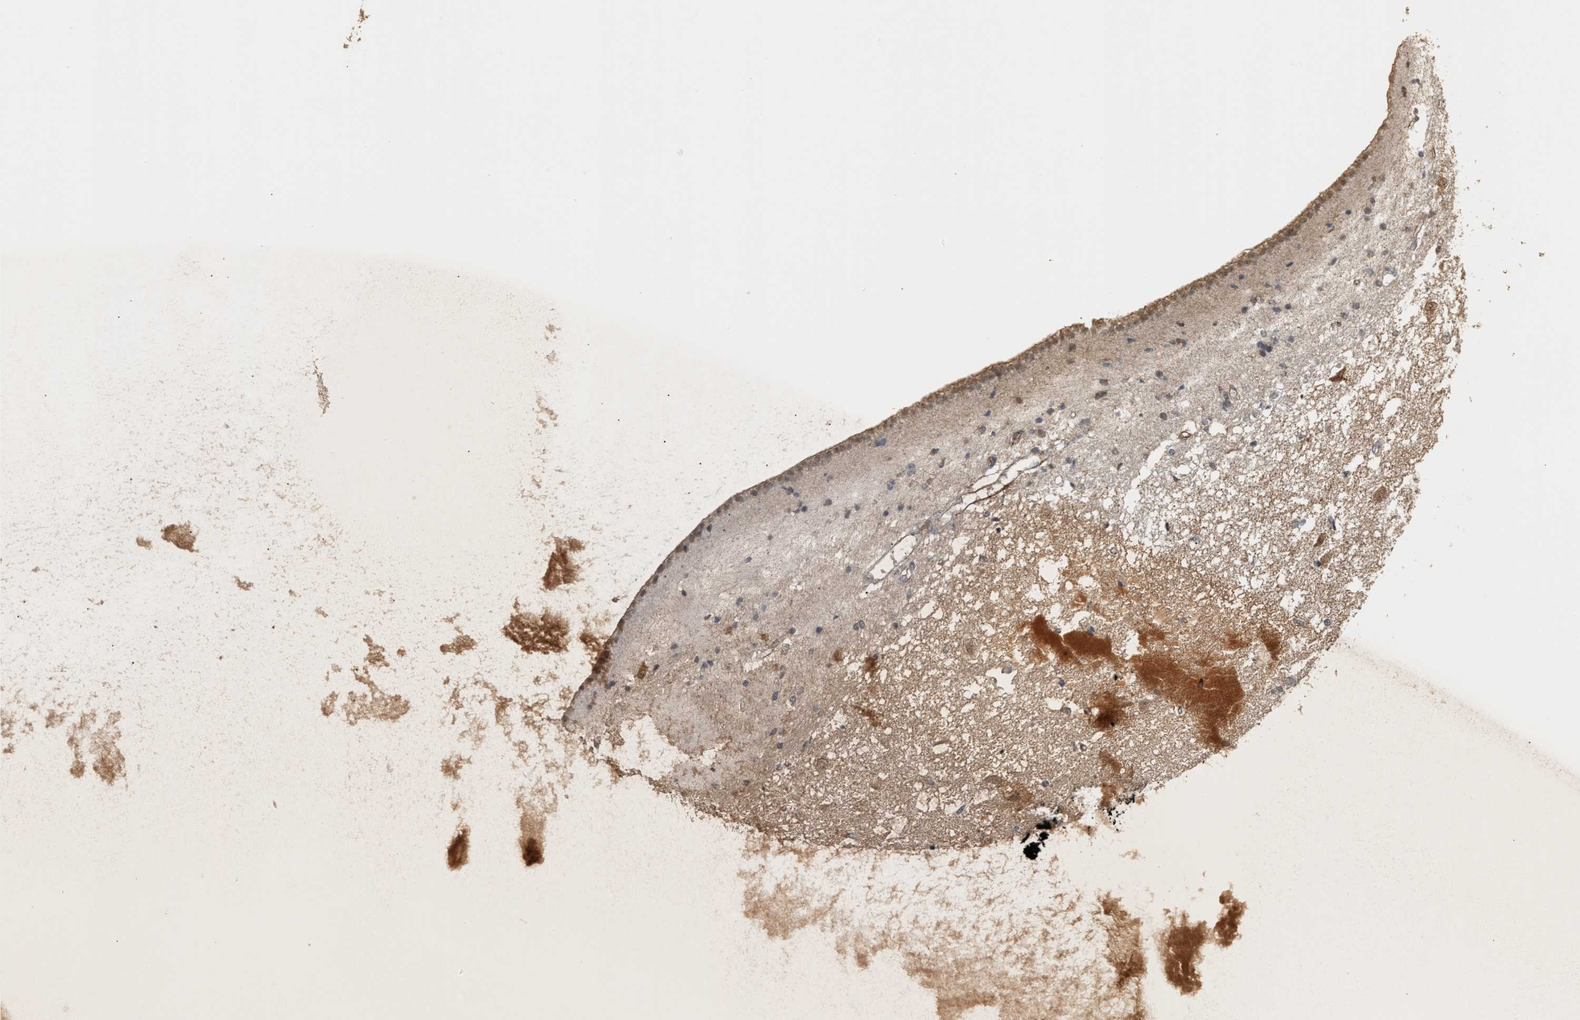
{"staining": {"intensity": "weak", "quantity": "<25%", "location": "nuclear"}, "tissue": "caudate", "cell_type": "Glial cells", "image_type": "normal", "snomed": [{"axis": "morphology", "description": "Normal tissue, NOS"}, {"axis": "topography", "description": "Lateral ventricle wall"}], "caption": "Caudate stained for a protein using immunohistochemistry reveals no expression glial cells.", "gene": "ZFAND5", "patient": {"sex": "male", "age": 45}}